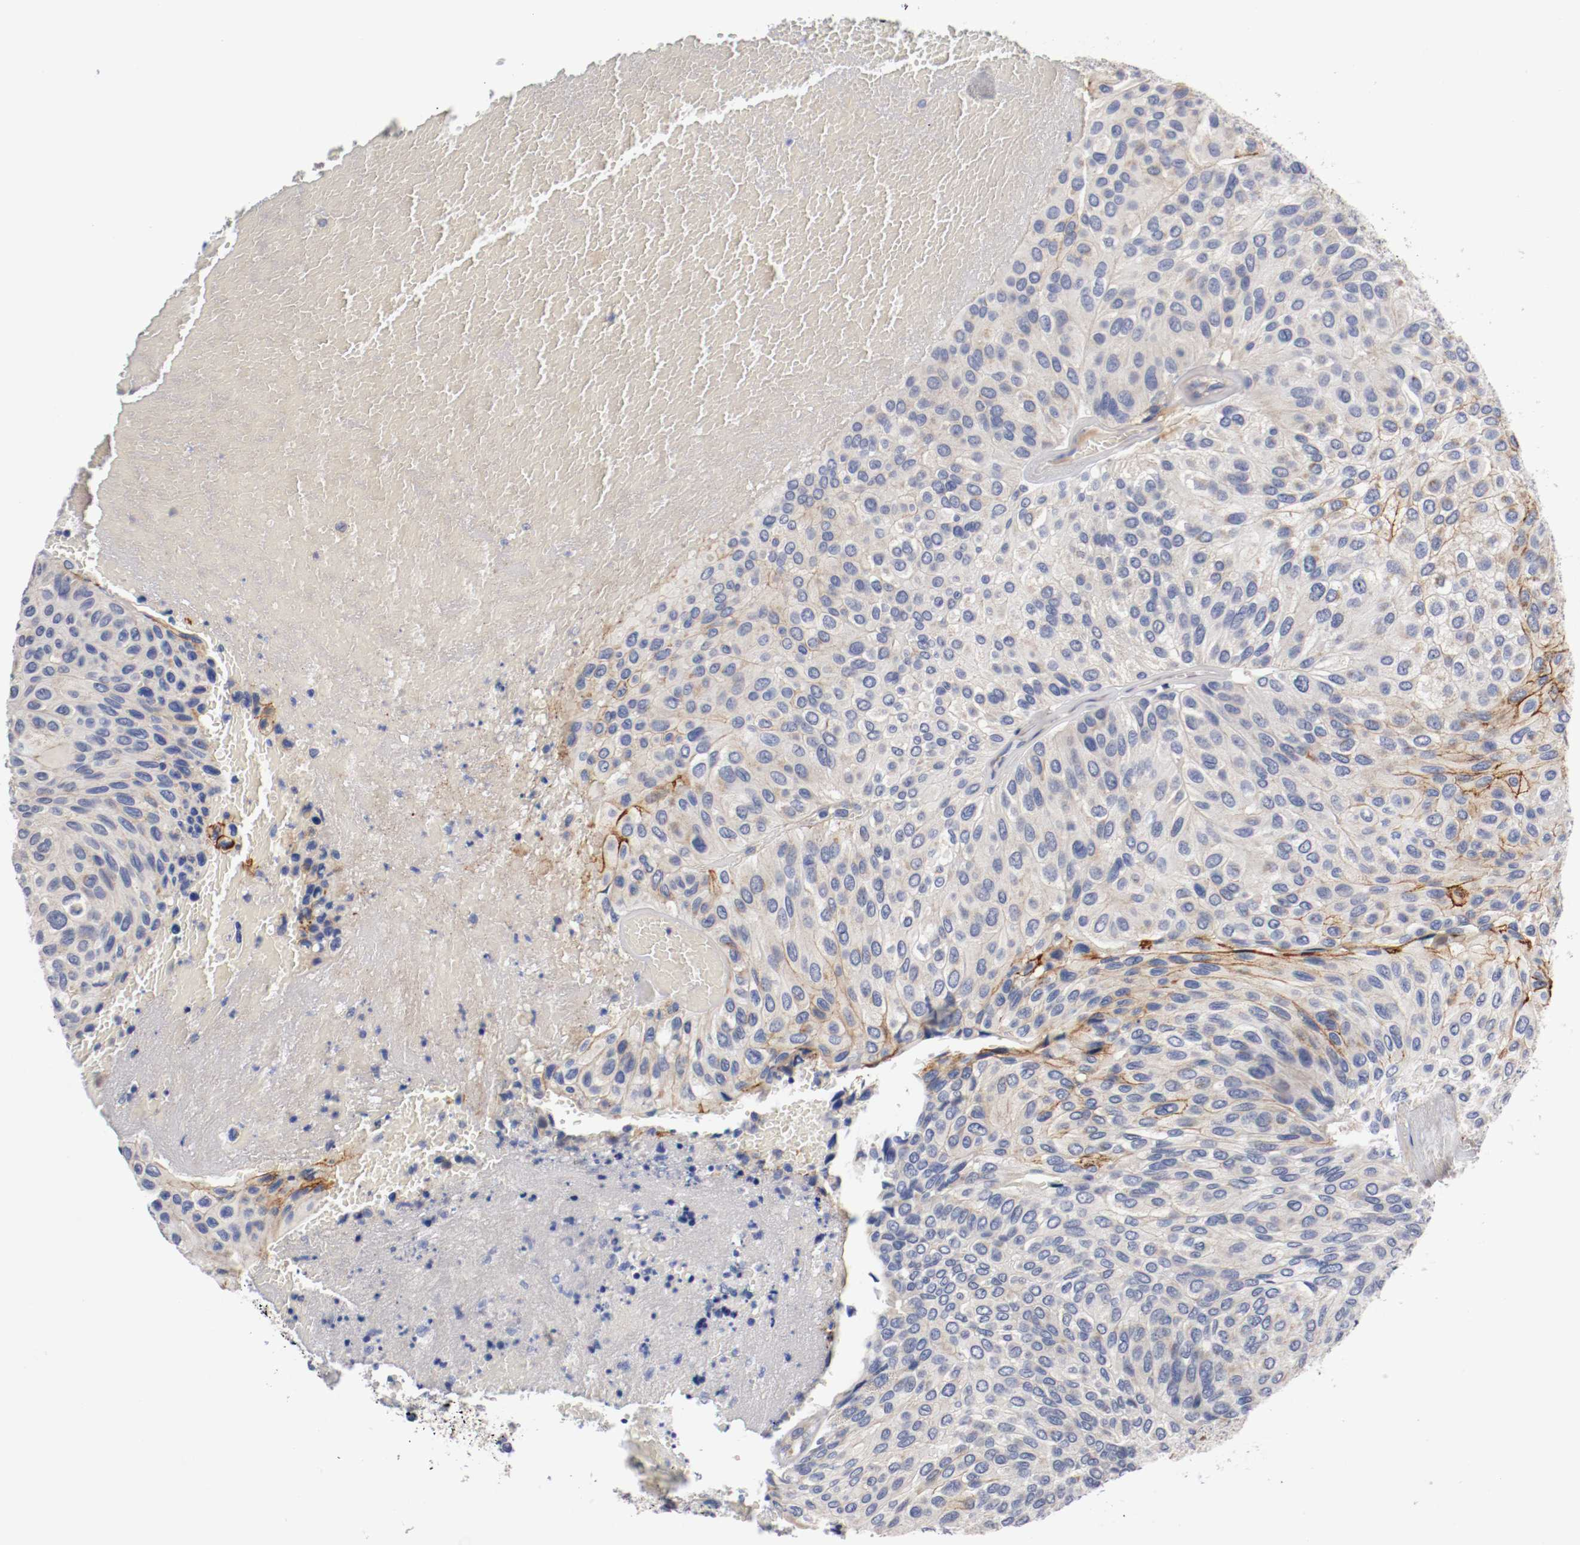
{"staining": {"intensity": "weak", "quantity": "<25%", "location": "cytoplasmic/membranous"}, "tissue": "urothelial cancer", "cell_type": "Tumor cells", "image_type": "cancer", "snomed": [{"axis": "morphology", "description": "Urothelial carcinoma, High grade"}, {"axis": "topography", "description": "Urinary bladder"}], "caption": "This histopathology image is of urothelial carcinoma (high-grade) stained with immunohistochemistry (IHC) to label a protein in brown with the nuclei are counter-stained blue. There is no expression in tumor cells.", "gene": "PCSK6", "patient": {"sex": "male", "age": 66}}